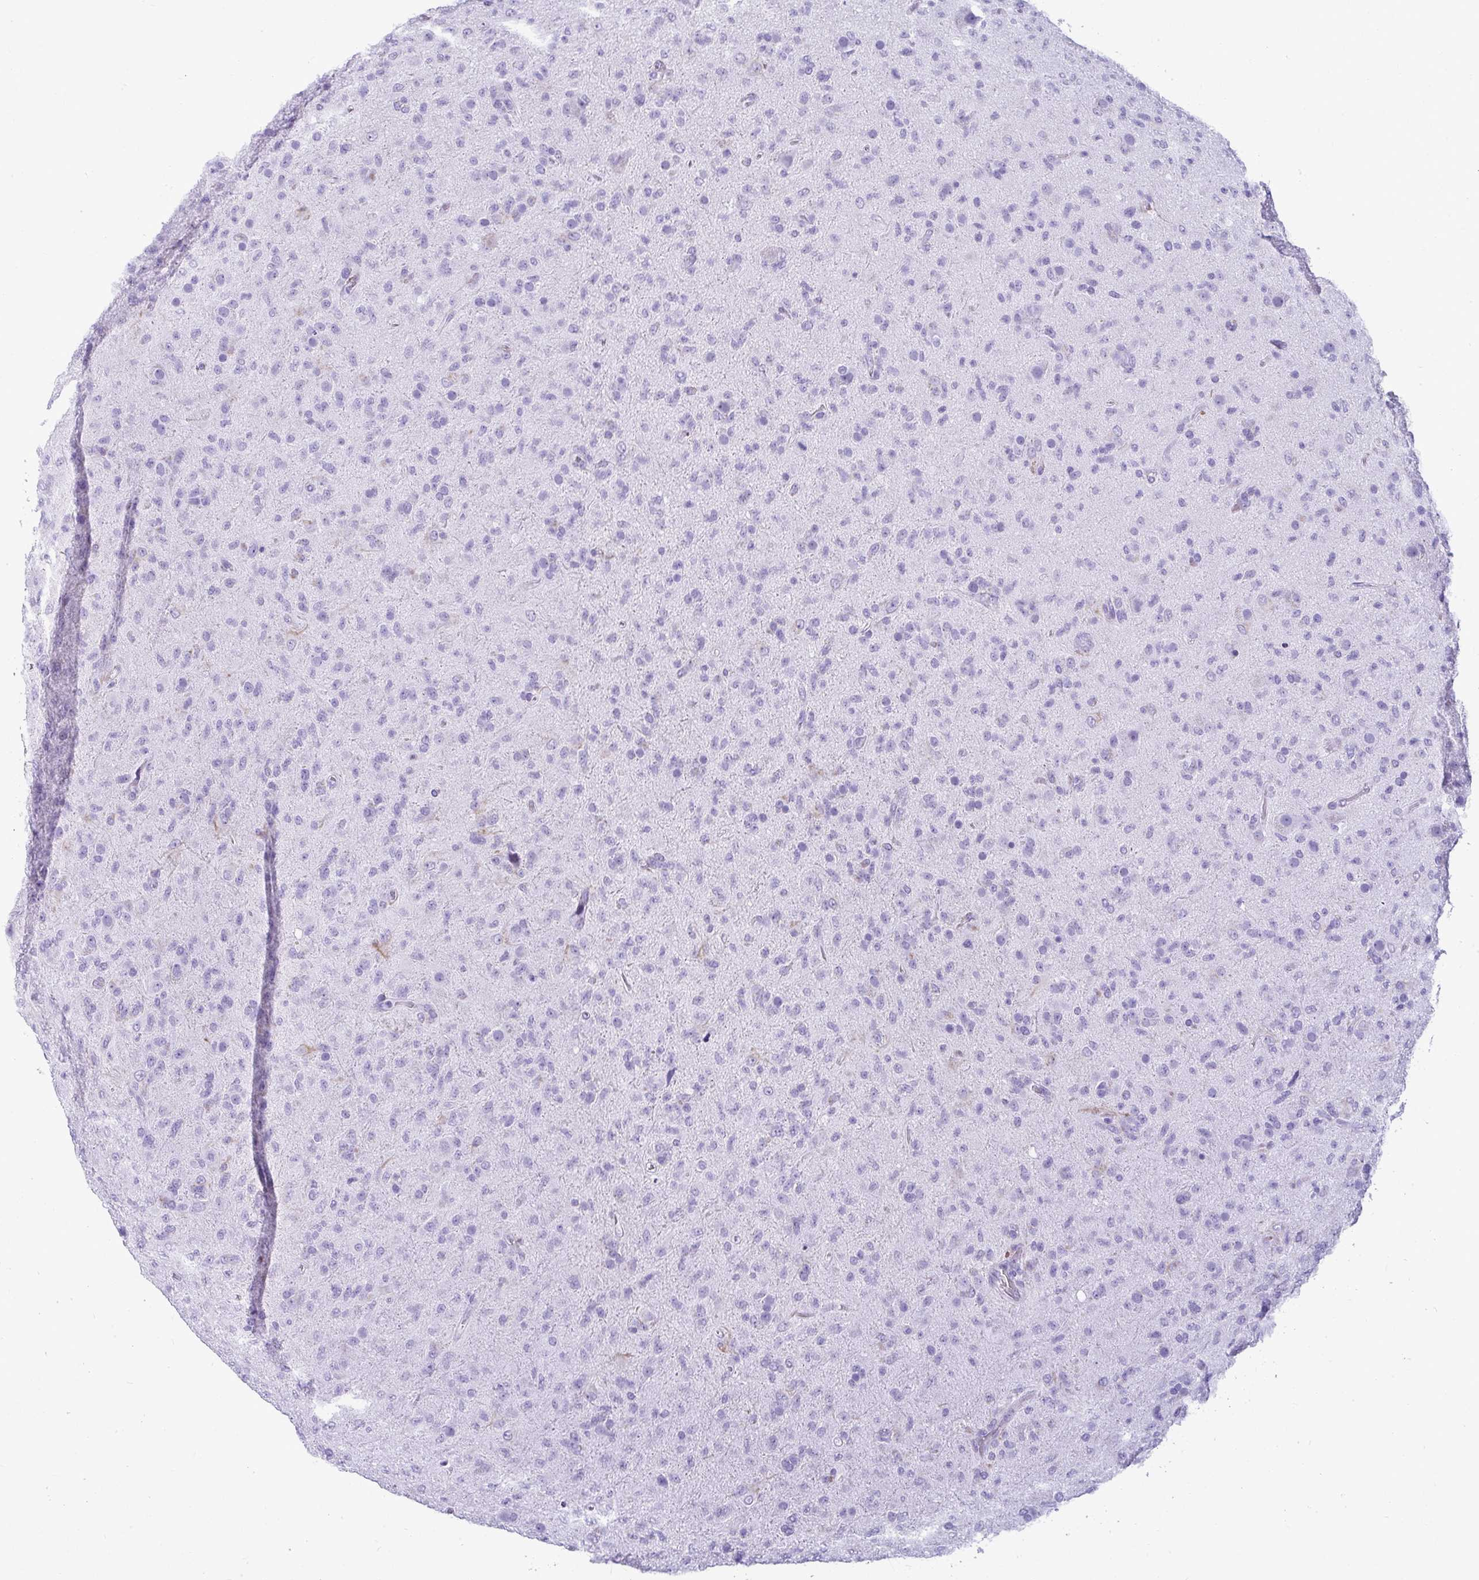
{"staining": {"intensity": "negative", "quantity": "none", "location": "none"}, "tissue": "glioma", "cell_type": "Tumor cells", "image_type": "cancer", "snomed": [{"axis": "morphology", "description": "Glioma, malignant, Low grade"}, {"axis": "topography", "description": "Brain"}], "caption": "This is an immunohistochemistry (IHC) micrograph of human glioma. There is no staining in tumor cells.", "gene": "CLGN", "patient": {"sex": "male", "age": 65}}